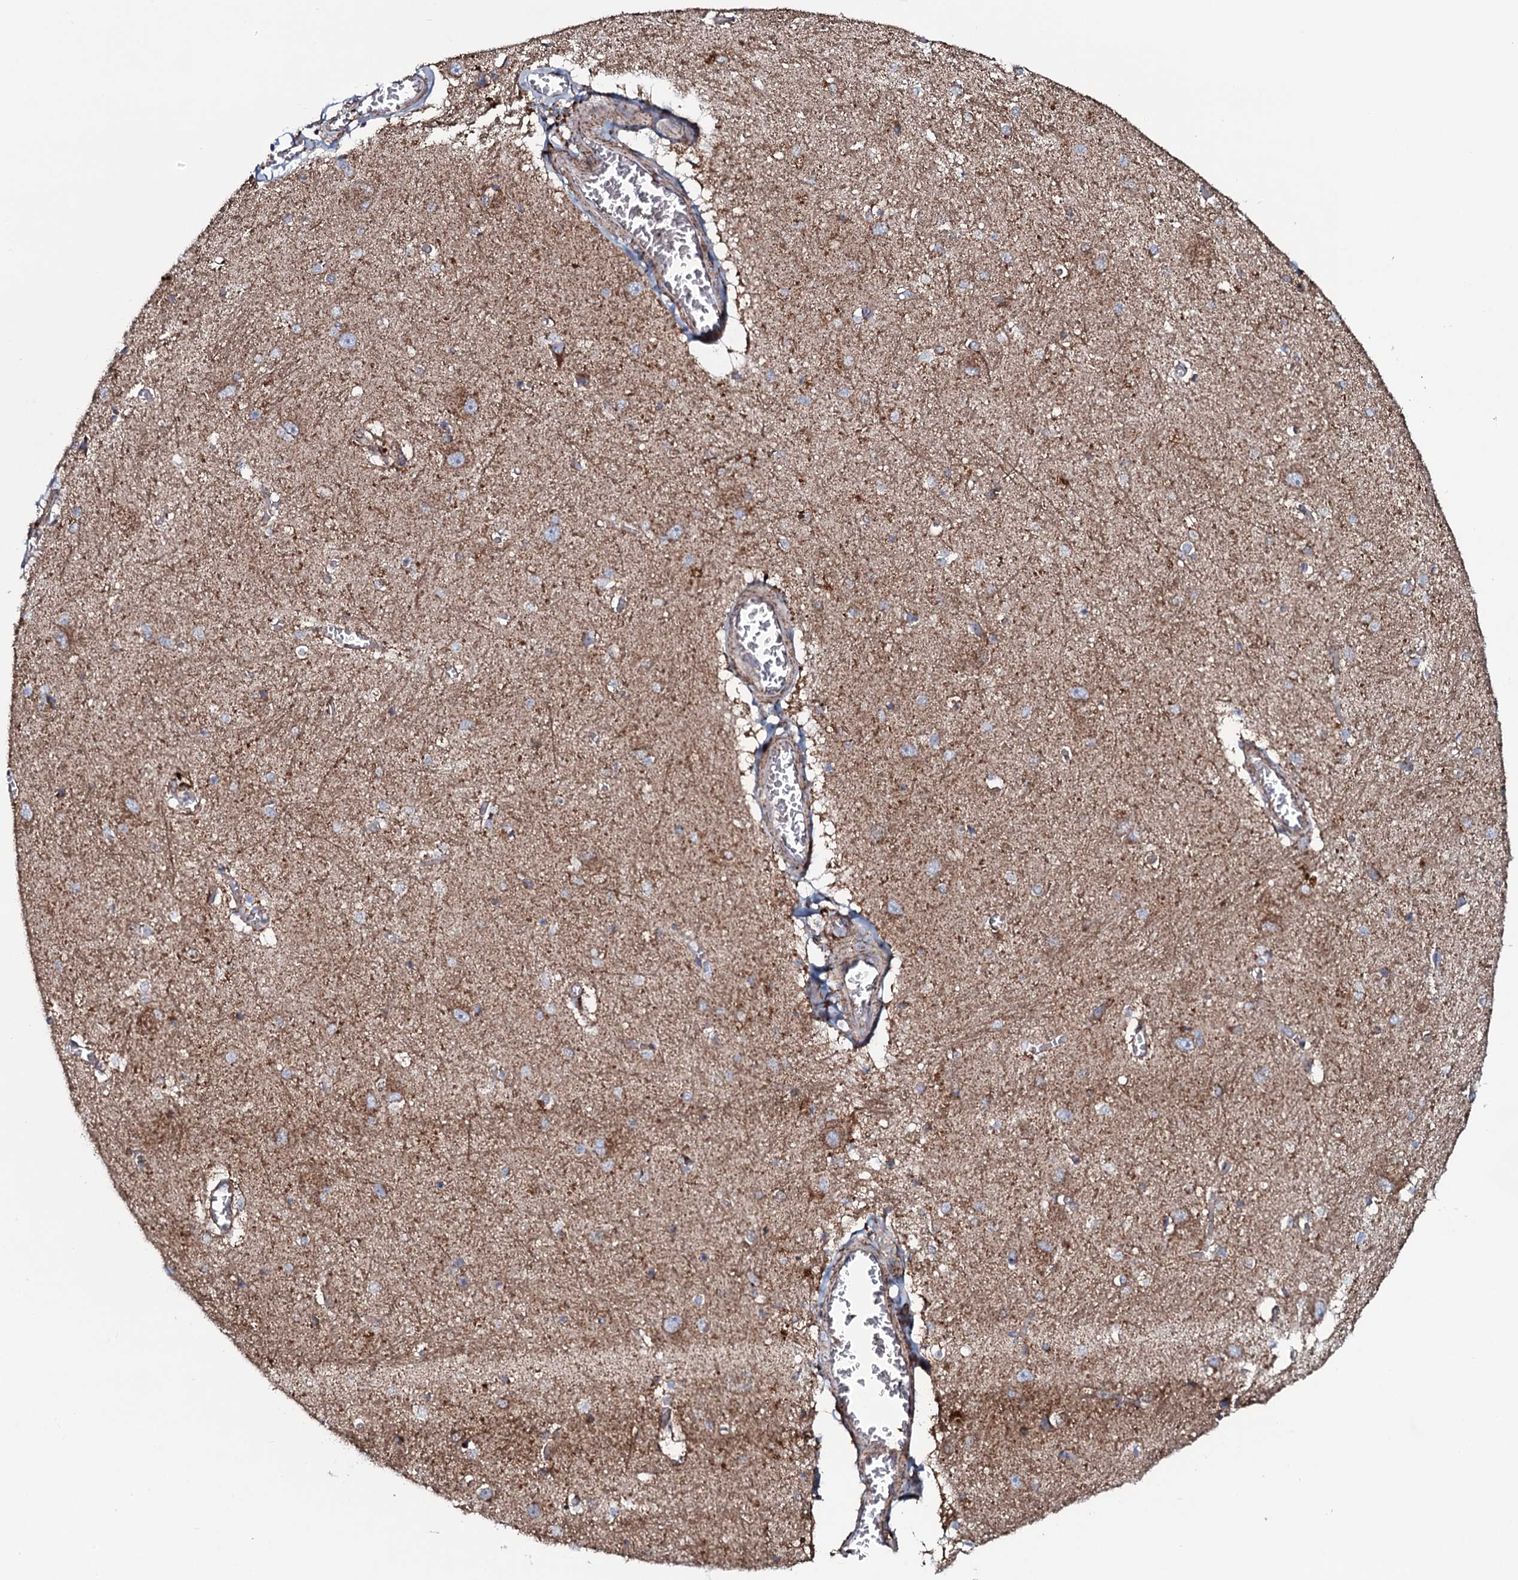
{"staining": {"intensity": "weak", "quantity": "25%-75%", "location": "cytoplasmic/membranous"}, "tissue": "caudate", "cell_type": "Glial cells", "image_type": "normal", "snomed": [{"axis": "morphology", "description": "Normal tissue, NOS"}, {"axis": "topography", "description": "Lateral ventricle wall"}], "caption": "Immunohistochemical staining of unremarkable human caudate shows weak cytoplasmic/membranous protein expression in approximately 25%-75% of glial cells.", "gene": "EVC2", "patient": {"sex": "male", "age": 37}}